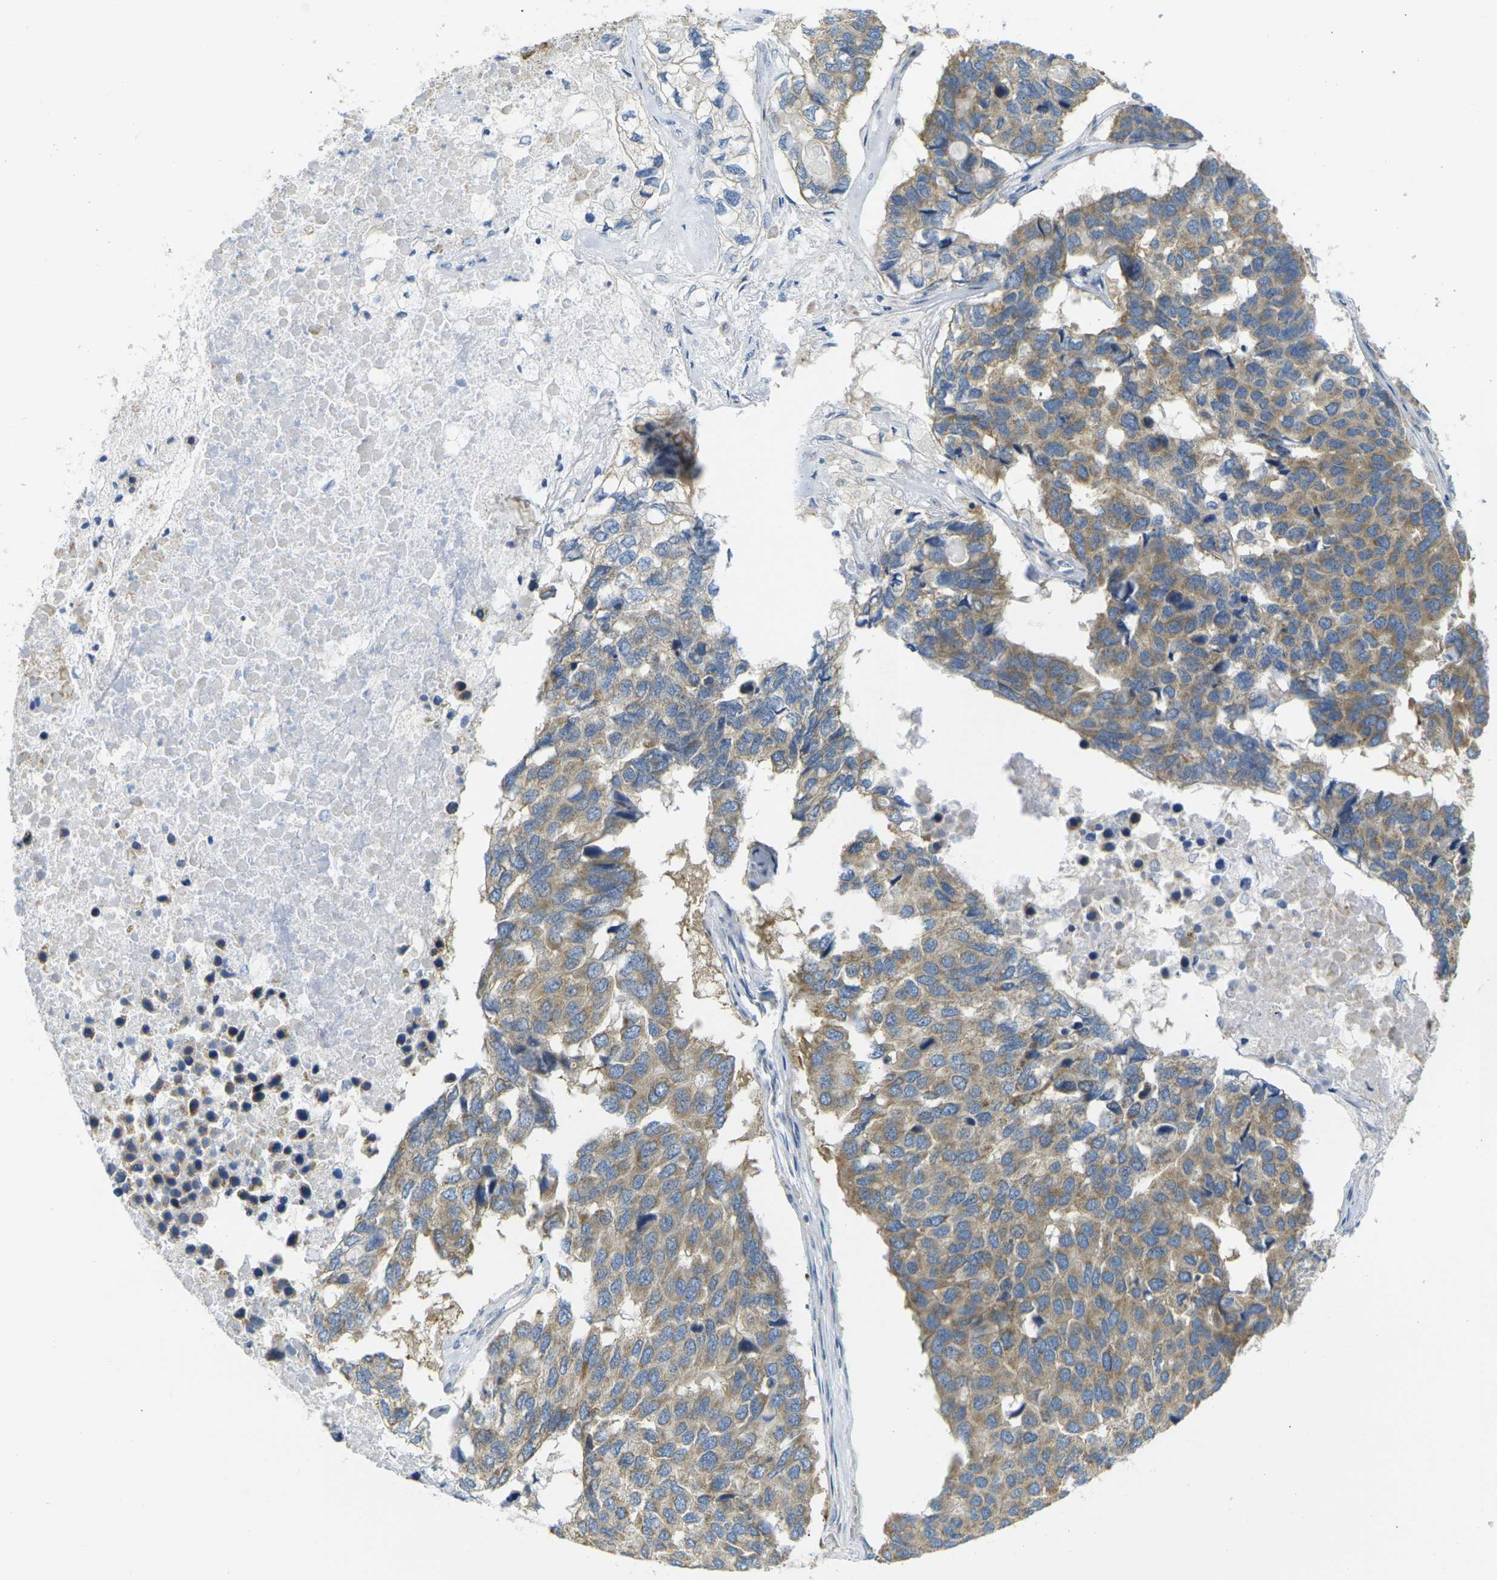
{"staining": {"intensity": "moderate", "quantity": "25%-75%", "location": "cytoplasmic/membranous"}, "tissue": "pancreatic cancer", "cell_type": "Tumor cells", "image_type": "cancer", "snomed": [{"axis": "morphology", "description": "Adenocarcinoma, NOS"}, {"axis": "topography", "description": "Pancreas"}], "caption": "Approximately 25%-75% of tumor cells in human pancreatic cancer display moderate cytoplasmic/membranous protein expression as visualized by brown immunohistochemical staining.", "gene": "PARD6B", "patient": {"sex": "male", "age": 50}}